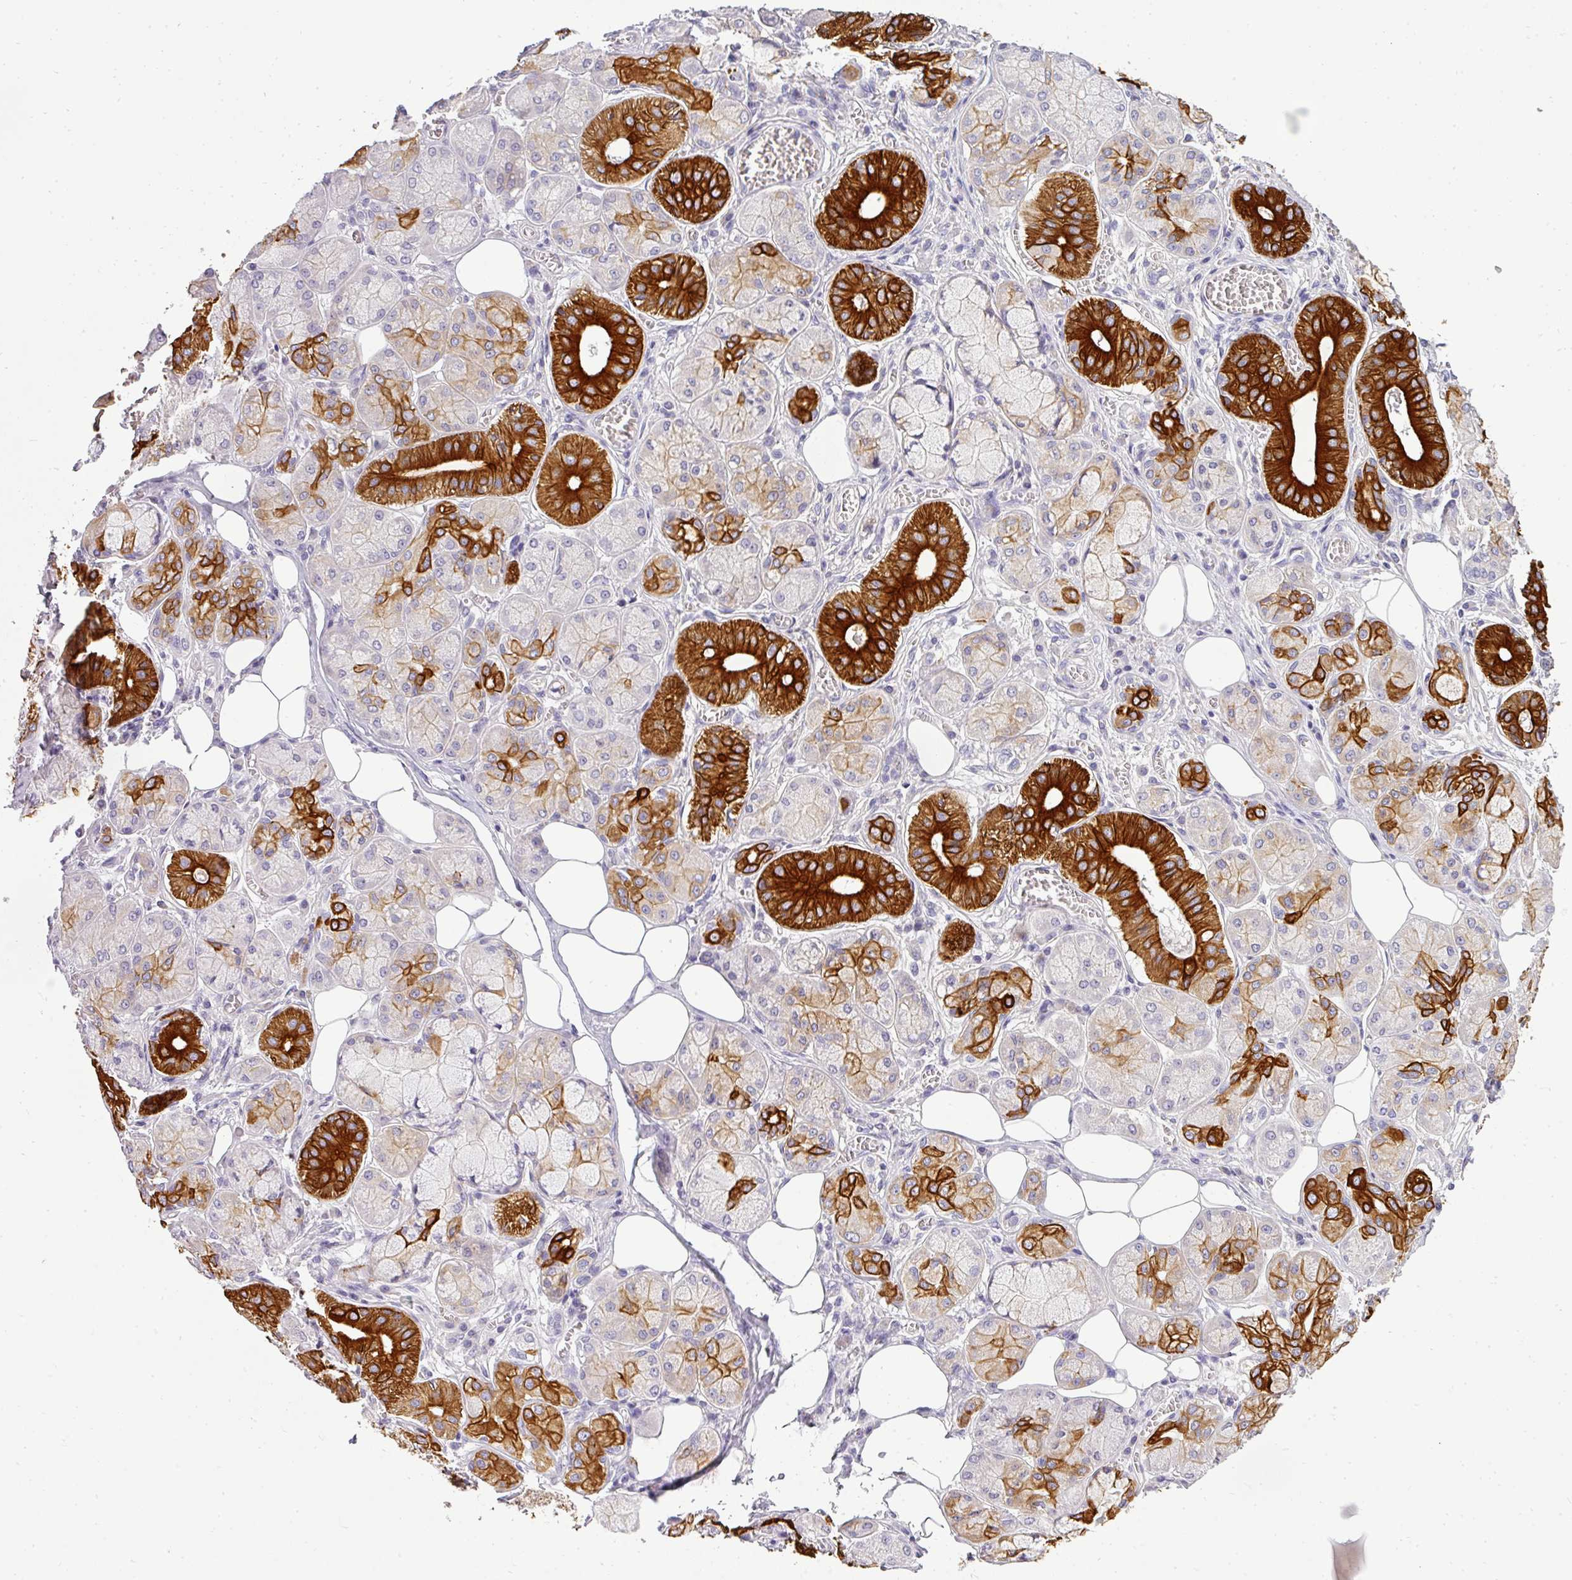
{"staining": {"intensity": "strong", "quantity": "25%-75%", "location": "cytoplasmic/membranous"}, "tissue": "salivary gland", "cell_type": "Glandular cells", "image_type": "normal", "snomed": [{"axis": "morphology", "description": "Normal tissue, NOS"}, {"axis": "topography", "description": "Salivary gland"}], "caption": "This micrograph displays immunohistochemistry (IHC) staining of normal human salivary gland, with high strong cytoplasmic/membranous expression in approximately 25%-75% of glandular cells.", "gene": "ASXL3", "patient": {"sex": "male", "age": 74}}